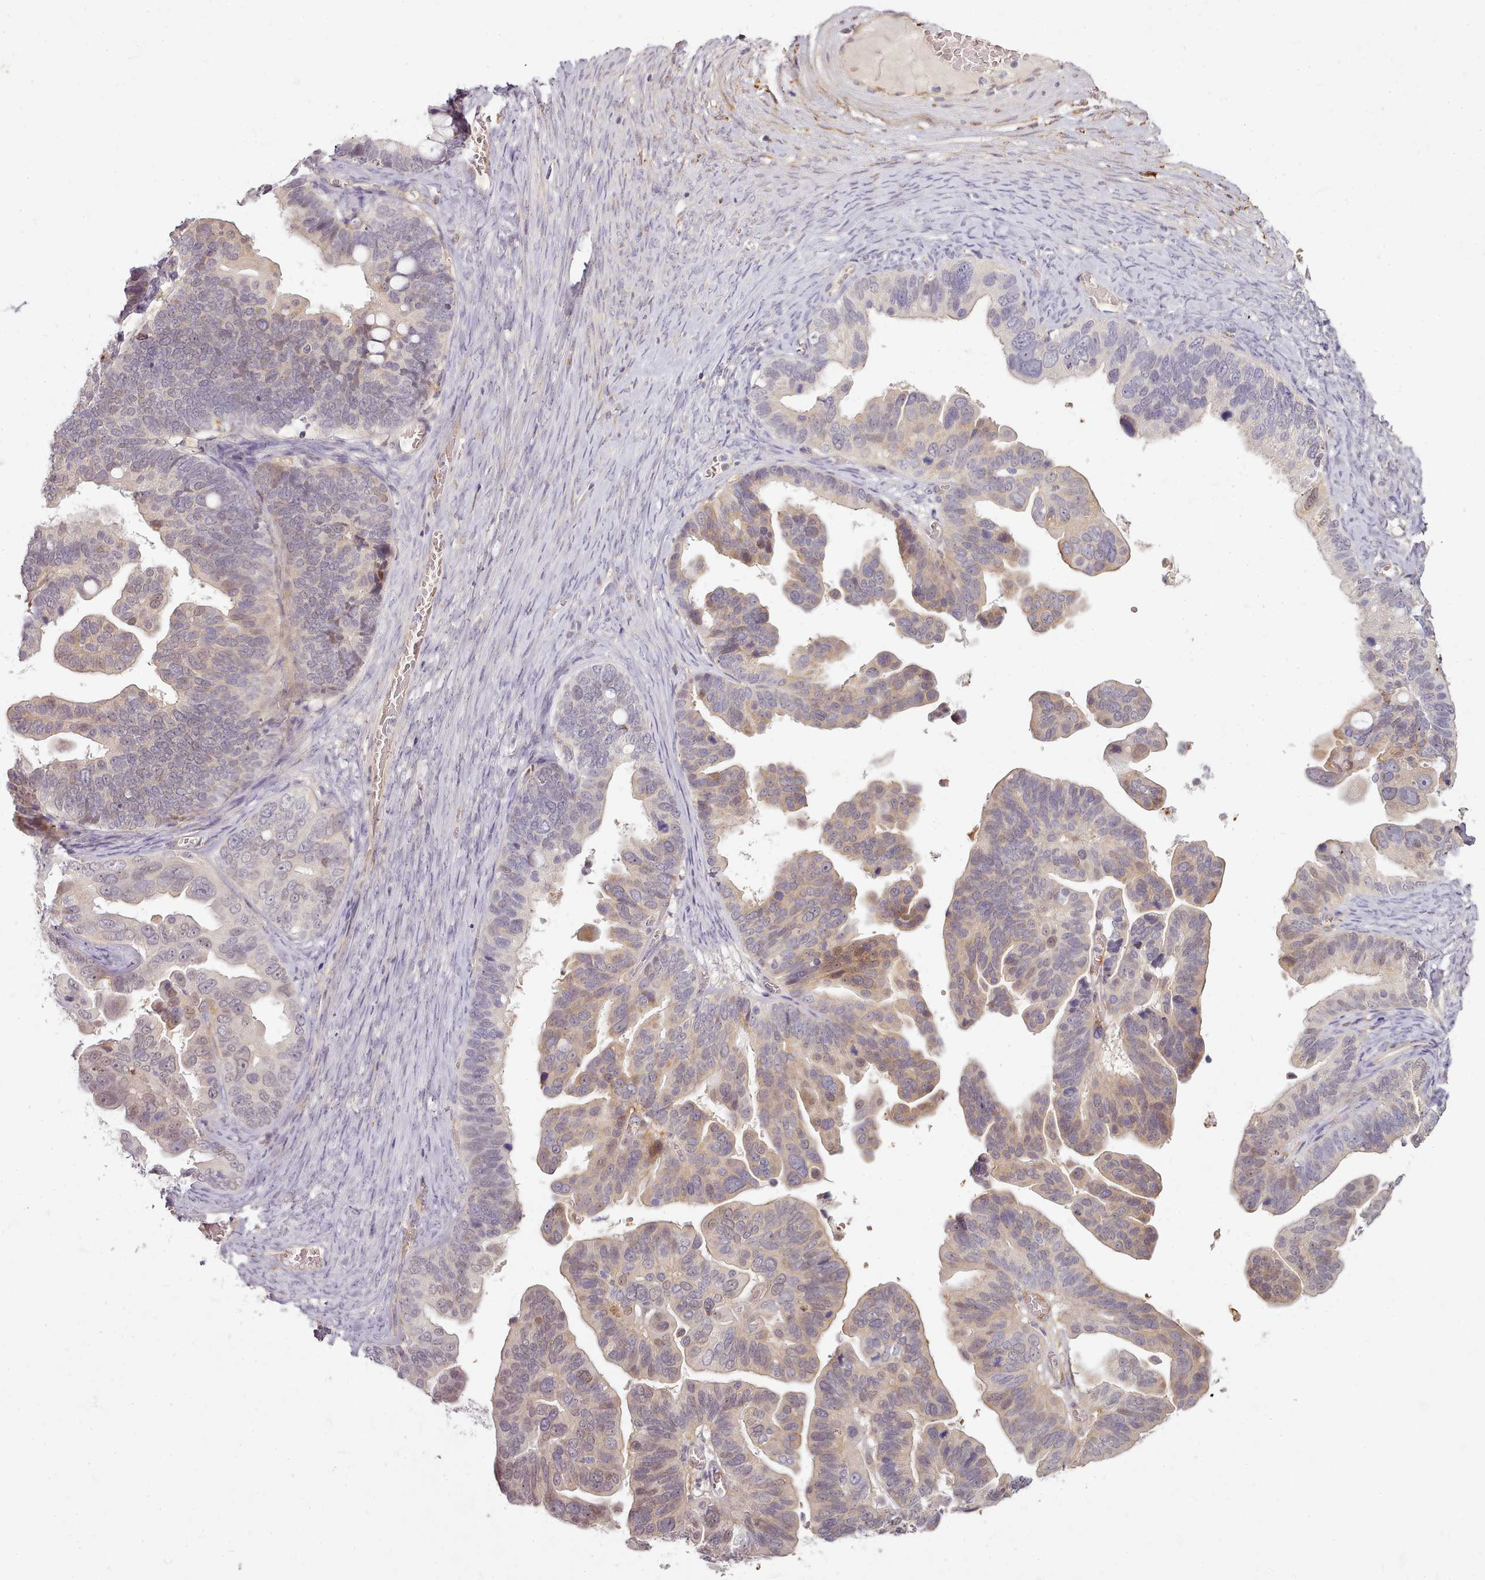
{"staining": {"intensity": "moderate", "quantity": "25%-75%", "location": "cytoplasmic/membranous,nuclear"}, "tissue": "ovarian cancer", "cell_type": "Tumor cells", "image_type": "cancer", "snomed": [{"axis": "morphology", "description": "Cystadenocarcinoma, serous, NOS"}, {"axis": "topography", "description": "Ovary"}], "caption": "Immunohistochemical staining of human ovarian serous cystadenocarcinoma reveals medium levels of moderate cytoplasmic/membranous and nuclear staining in about 25%-75% of tumor cells.", "gene": "C1QTNF5", "patient": {"sex": "female", "age": 56}}